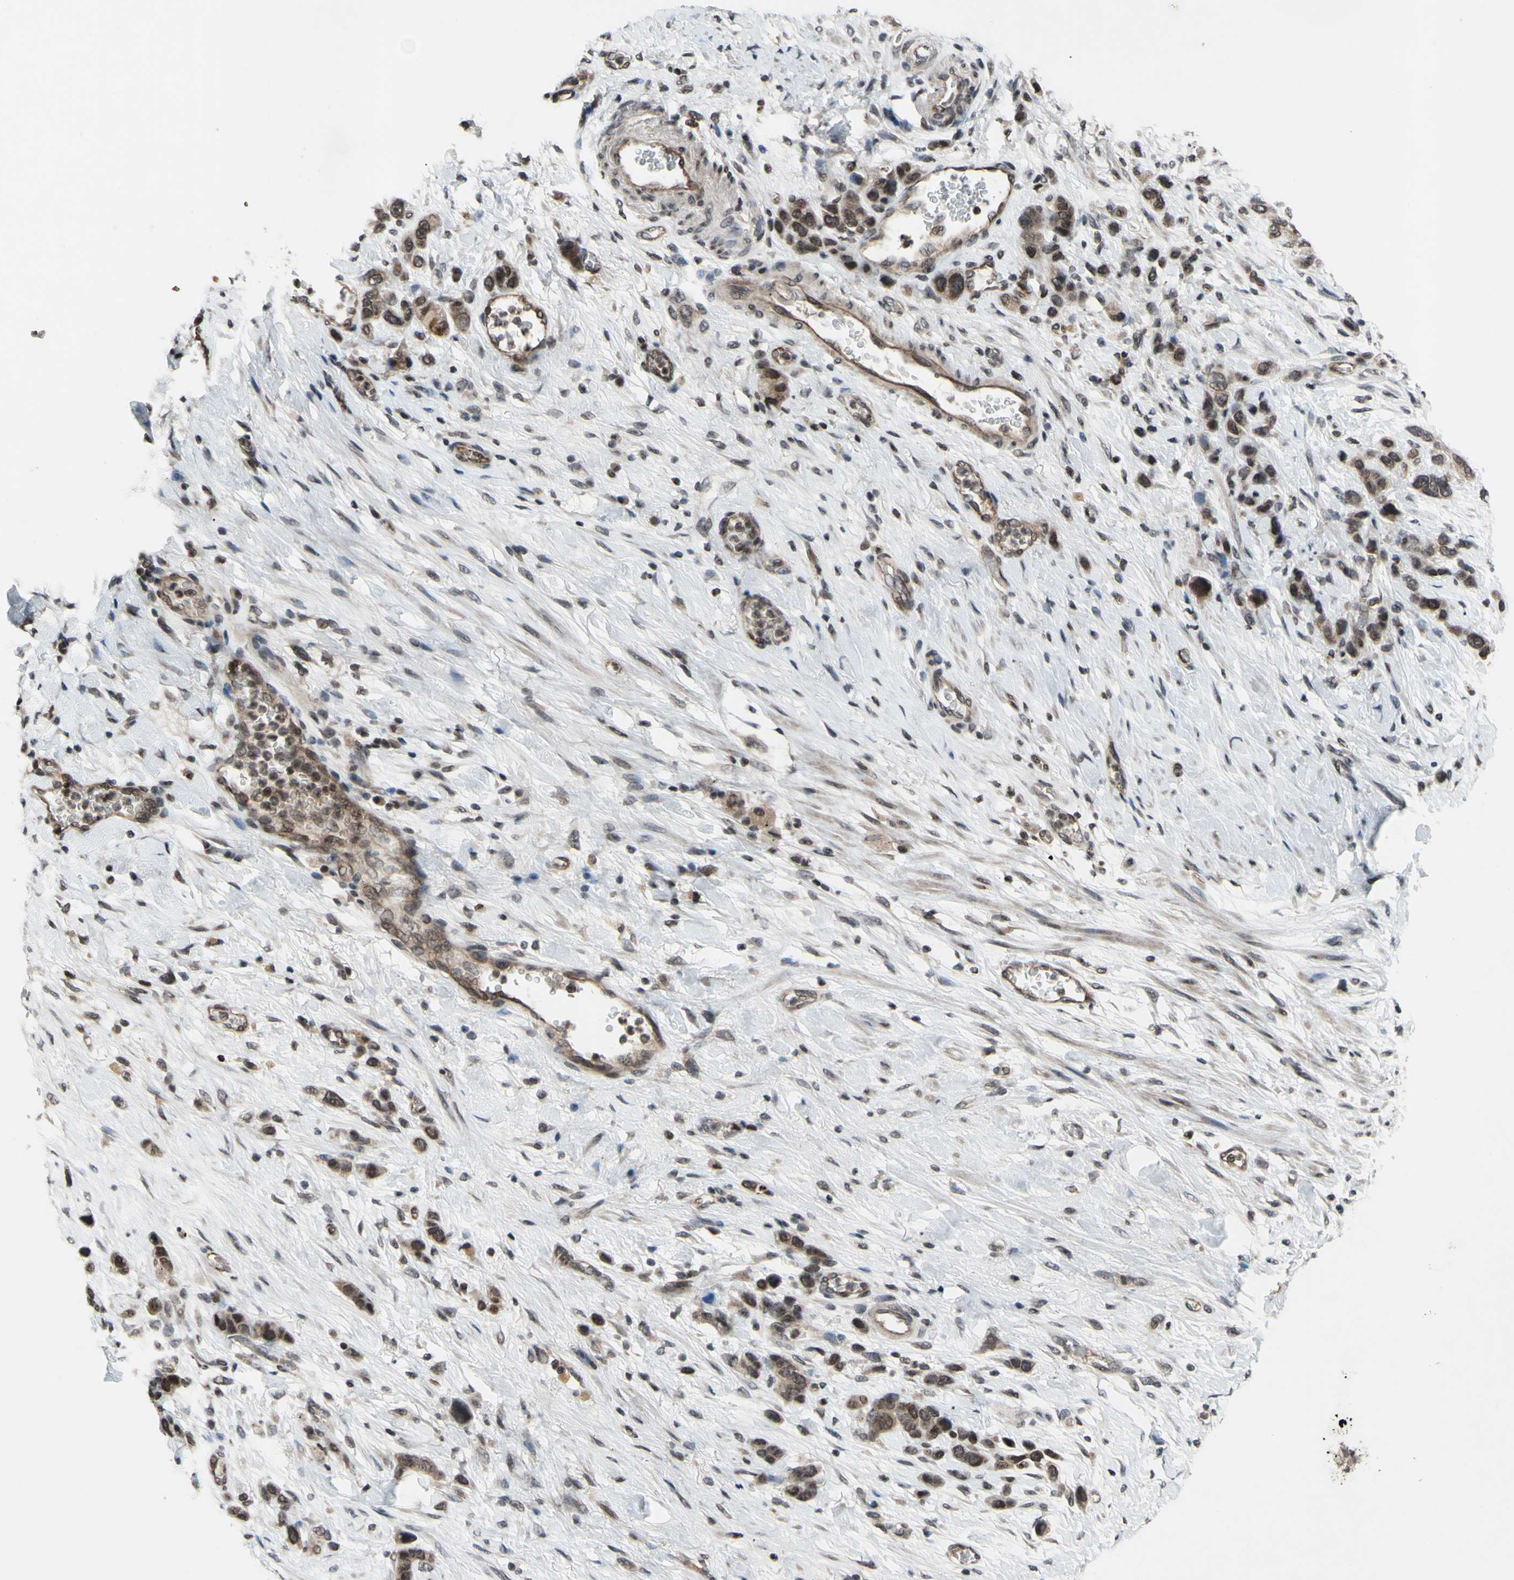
{"staining": {"intensity": "weak", "quantity": "25%-75%", "location": "cytoplasmic/membranous,nuclear"}, "tissue": "stomach cancer", "cell_type": "Tumor cells", "image_type": "cancer", "snomed": [{"axis": "morphology", "description": "Adenocarcinoma, NOS"}, {"axis": "morphology", "description": "Adenocarcinoma, High grade"}, {"axis": "topography", "description": "Stomach, upper"}, {"axis": "topography", "description": "Stomach, lower"}], "caption": "Stomach cancer stained with a brown dye displays weak cytoplasmic/membranous and nuclear positive expression in about 25%-75% of tumor cells.", "gene": "XPO1", "patient": {"sex": "female", "age": 65}}